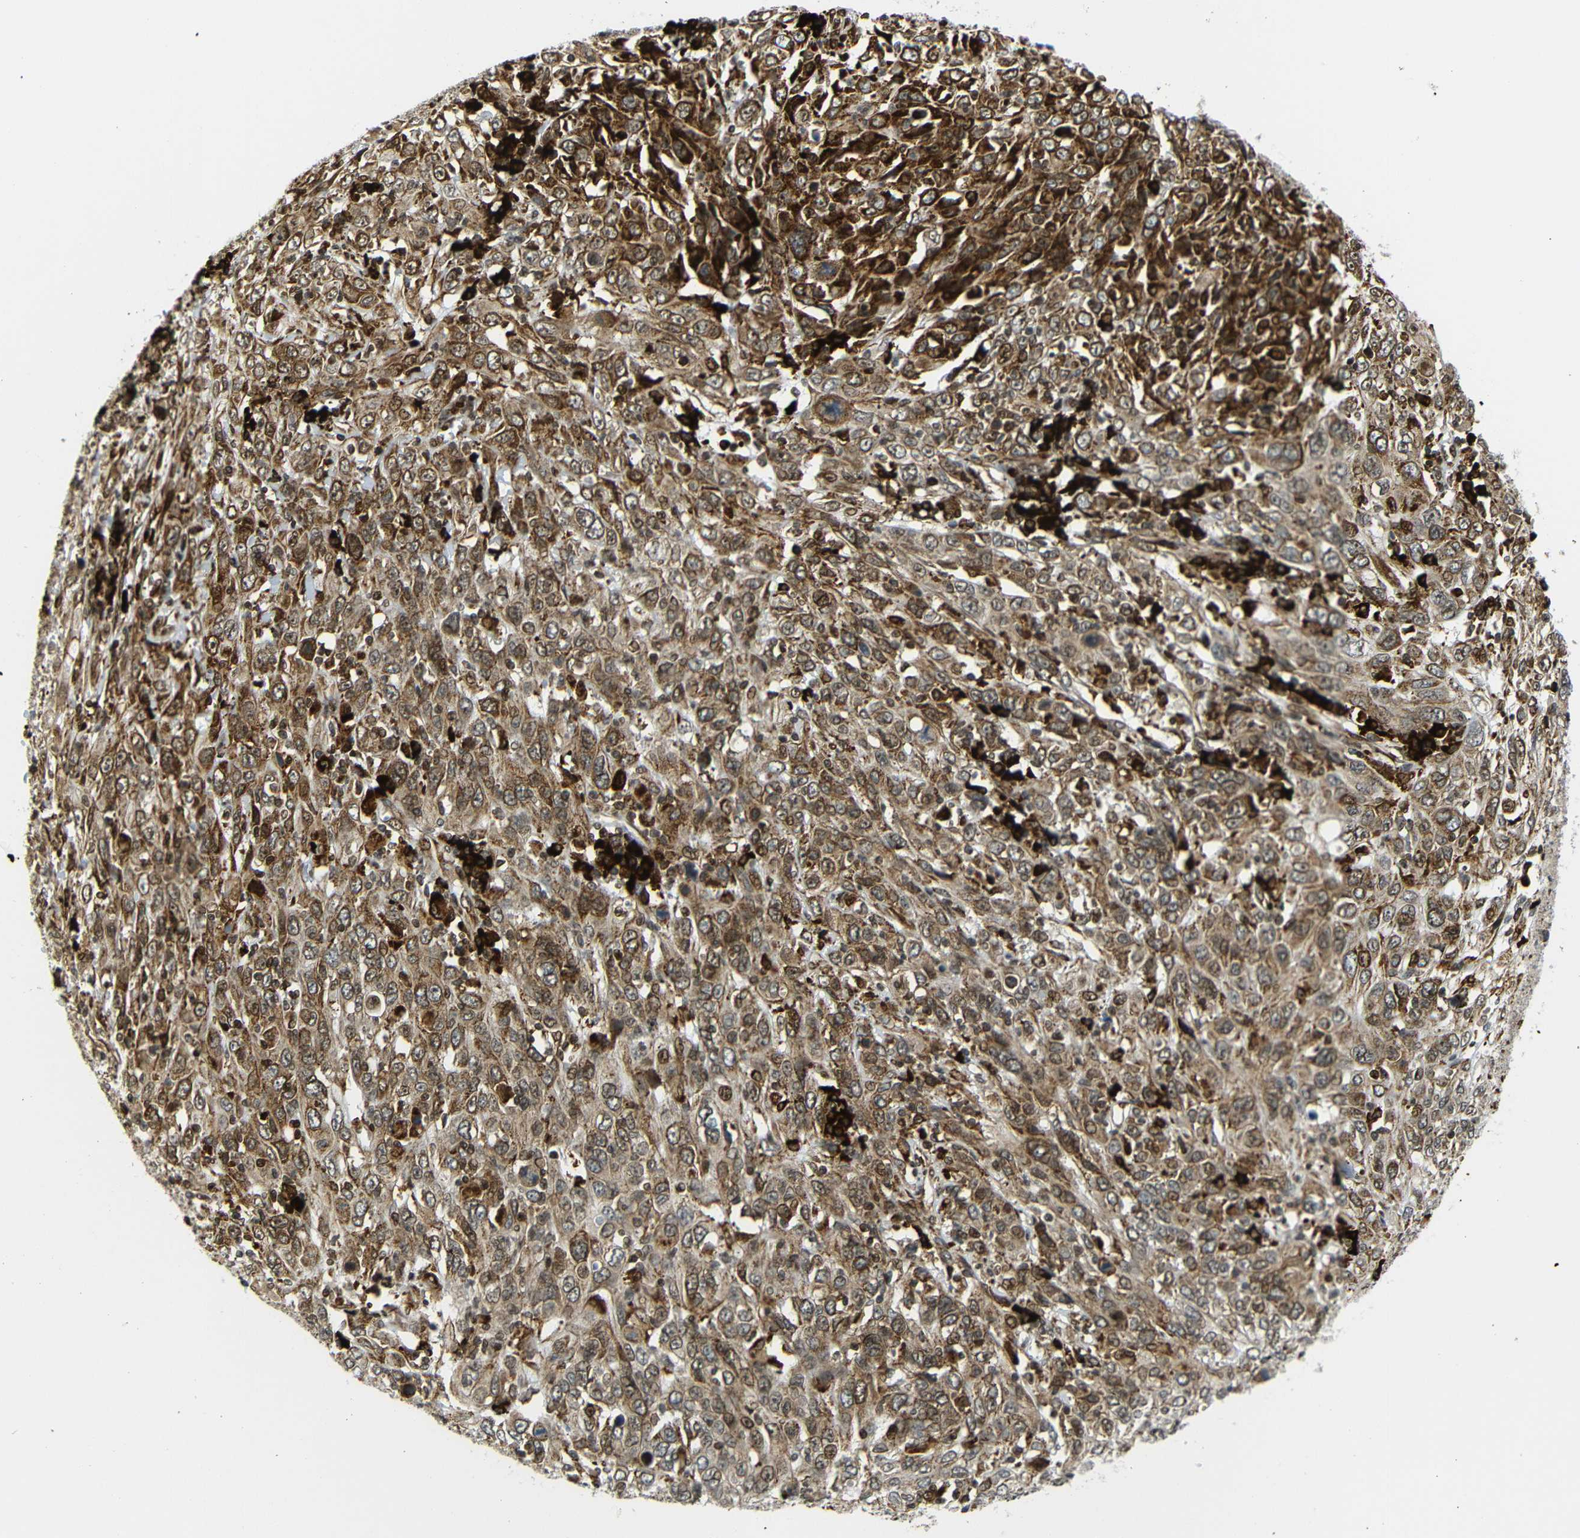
{"staining": {"intensity": "strong", "quantity": ">75%", "location": "cytoplasmic/membranous"}, "tissue": "cervical cancer", "cell_type": "Tumor cells", "image_type": "cancer", "snomed": [{"axis": "morphology", "description": "Squamous cell carcinoma, NOS"}, {"axis": "topography", "description": "Cervix"}], "caption": "The histopathology image reveals staining of cervical squamous cell carcinoma, revealing strong cytoplasmic/membranous protein positivity (brown color) within tumor cells.", "gene": "SPCS2", "patient": {"sex": "female", "age": 46}}